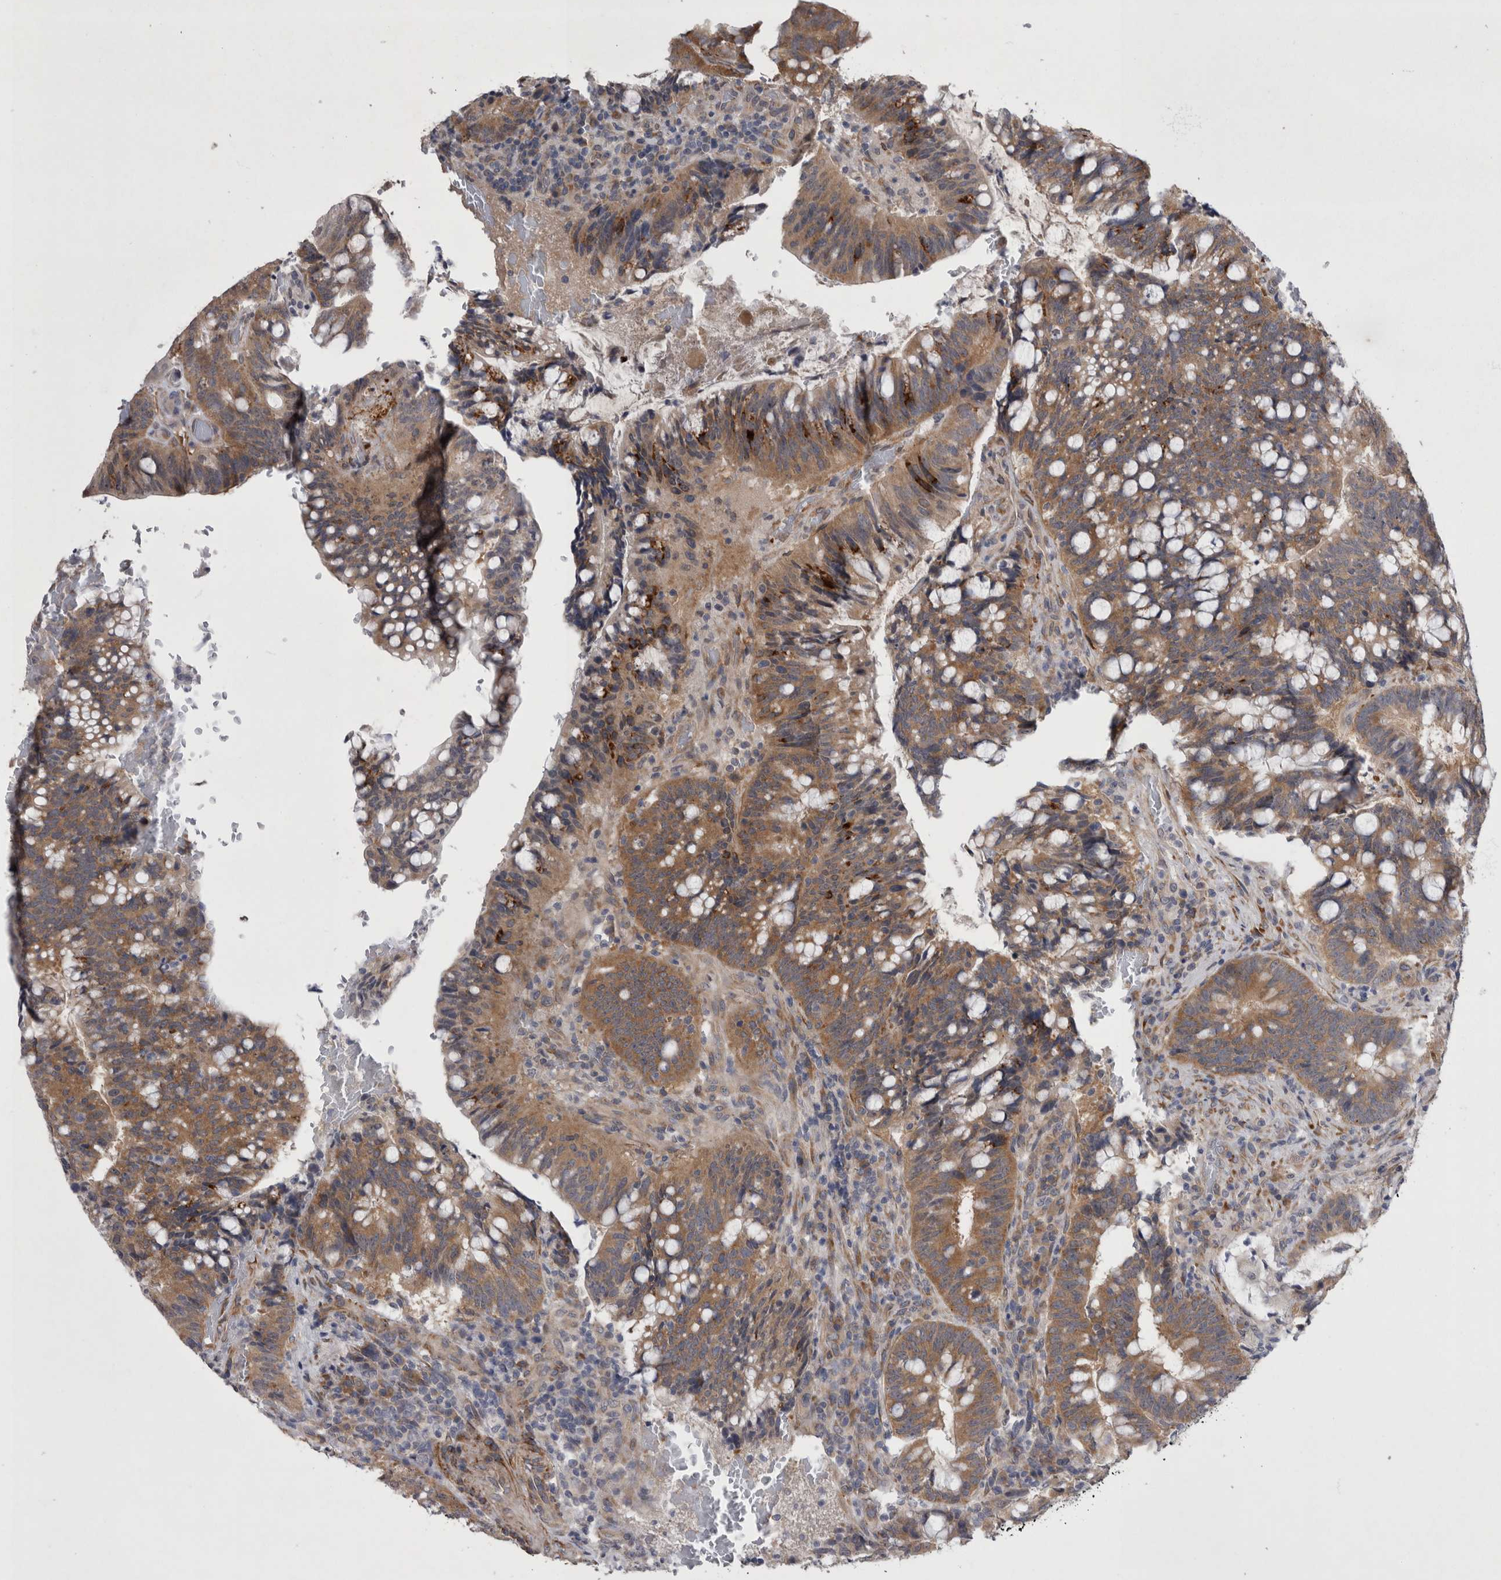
{"staining": {"intensity": "moderate", "quantity": ">75%", "location": "cytoplasmic/membranous"}, "tissue": "colorectal cancer", "cell_type": "Tumor cells", "image_type": "cancer", "snomed": [{"axis": "morphology", "description": "Adenocarcinoma, NOS"}, {"axis": "topography", "description": "Colon"}], "caption": "IHC photomicrograph of neoplastic tissue: colorectal adenocarcinoma stained using immunohistochemistry (IHC) exhibits medium levels of moderate protein expression localized specifically in the cytoplasmic/membranous of tumor cells, appearing as a cytoplasmic/membranous brown color.", "gene": "DDX6", "patient": {"sex": "female", "age": 66}}